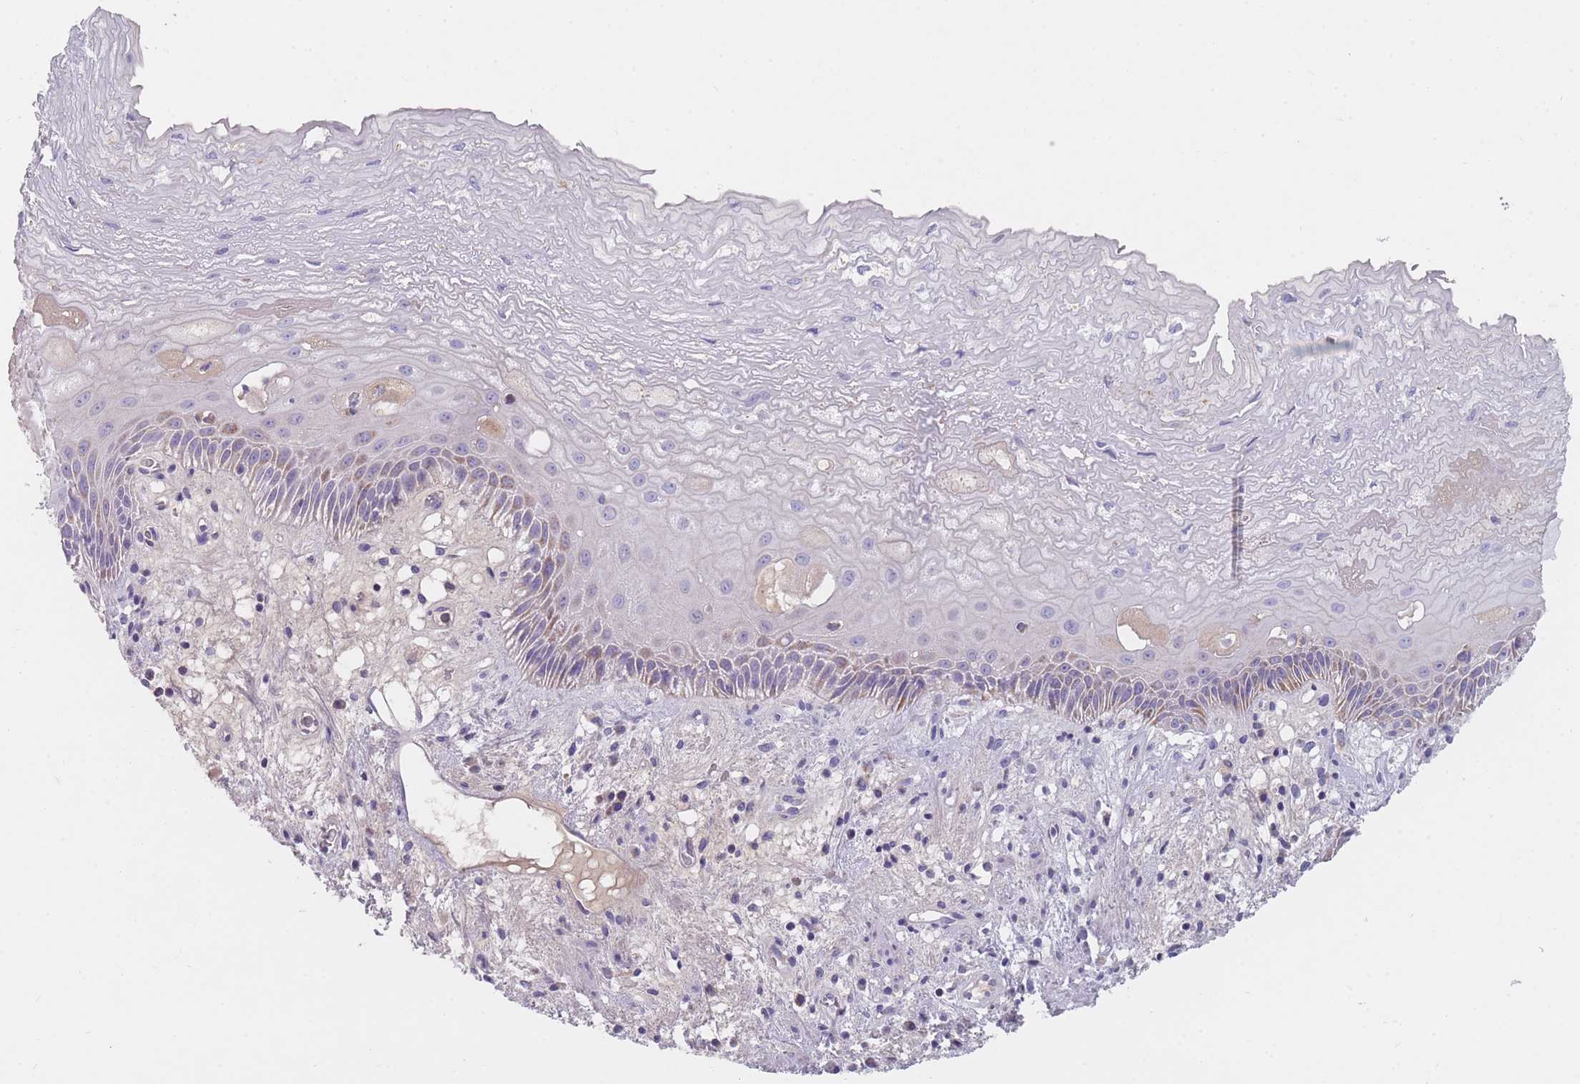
{"staining": {"intensity": "moderate", "quantity": "25%-75%", "location": "cytoplasmic/membranous"}, "tissue": "esophagus", "cell_type": "Squamous epithelial cells", "image_type": "normal", "snomed": [{"axis": "morphology", "description": "Normal tissue, NOS"}, {"axis": "topography", "description": "Esophagus"}], "caption": "Immunohistochemistry of normal human esophagus reveals medium levels of moderate cytoplasmic/membranous staining in about 25%-75% of squamous epithelial cells.", "gene": "MRPS14", "patient": {"sex": "male", "age": 60}}